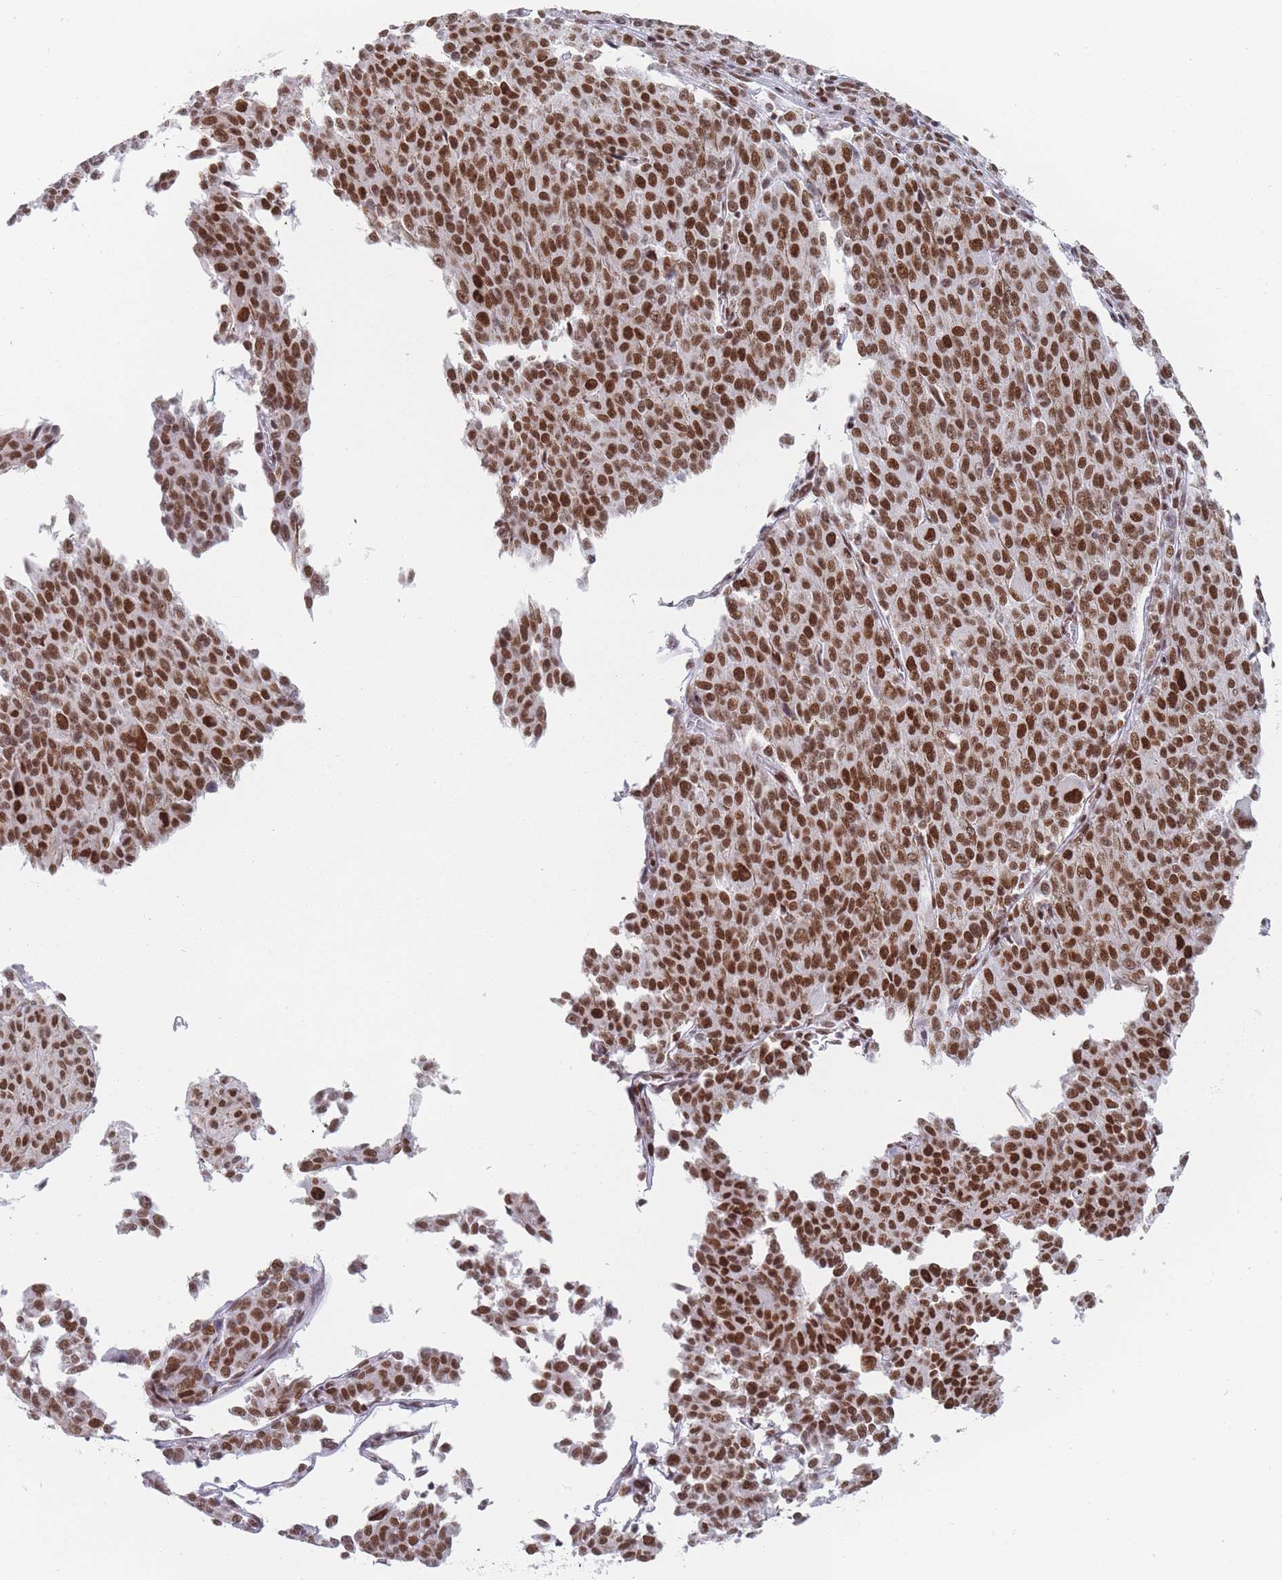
{"staining": {"intensity": "strong", "quantity": ">75%", "location": "nuclear"}, "tissue": "melanoma", "cell_type": "Tumor cells", "image_type": "cancer", "snomed": [{"axis": "morphology", "description": "Malignant melanoma, NOS"}, {"axis": "topography", "description": "Skin"}], "caption": "Approximately >75% of tumor cells in human melanoma show strong nuclear protein expression as visualized by brown immunohistochemical staining.", "gene": "SAFB2", "patient": {"sex": "female", "age": 52}}